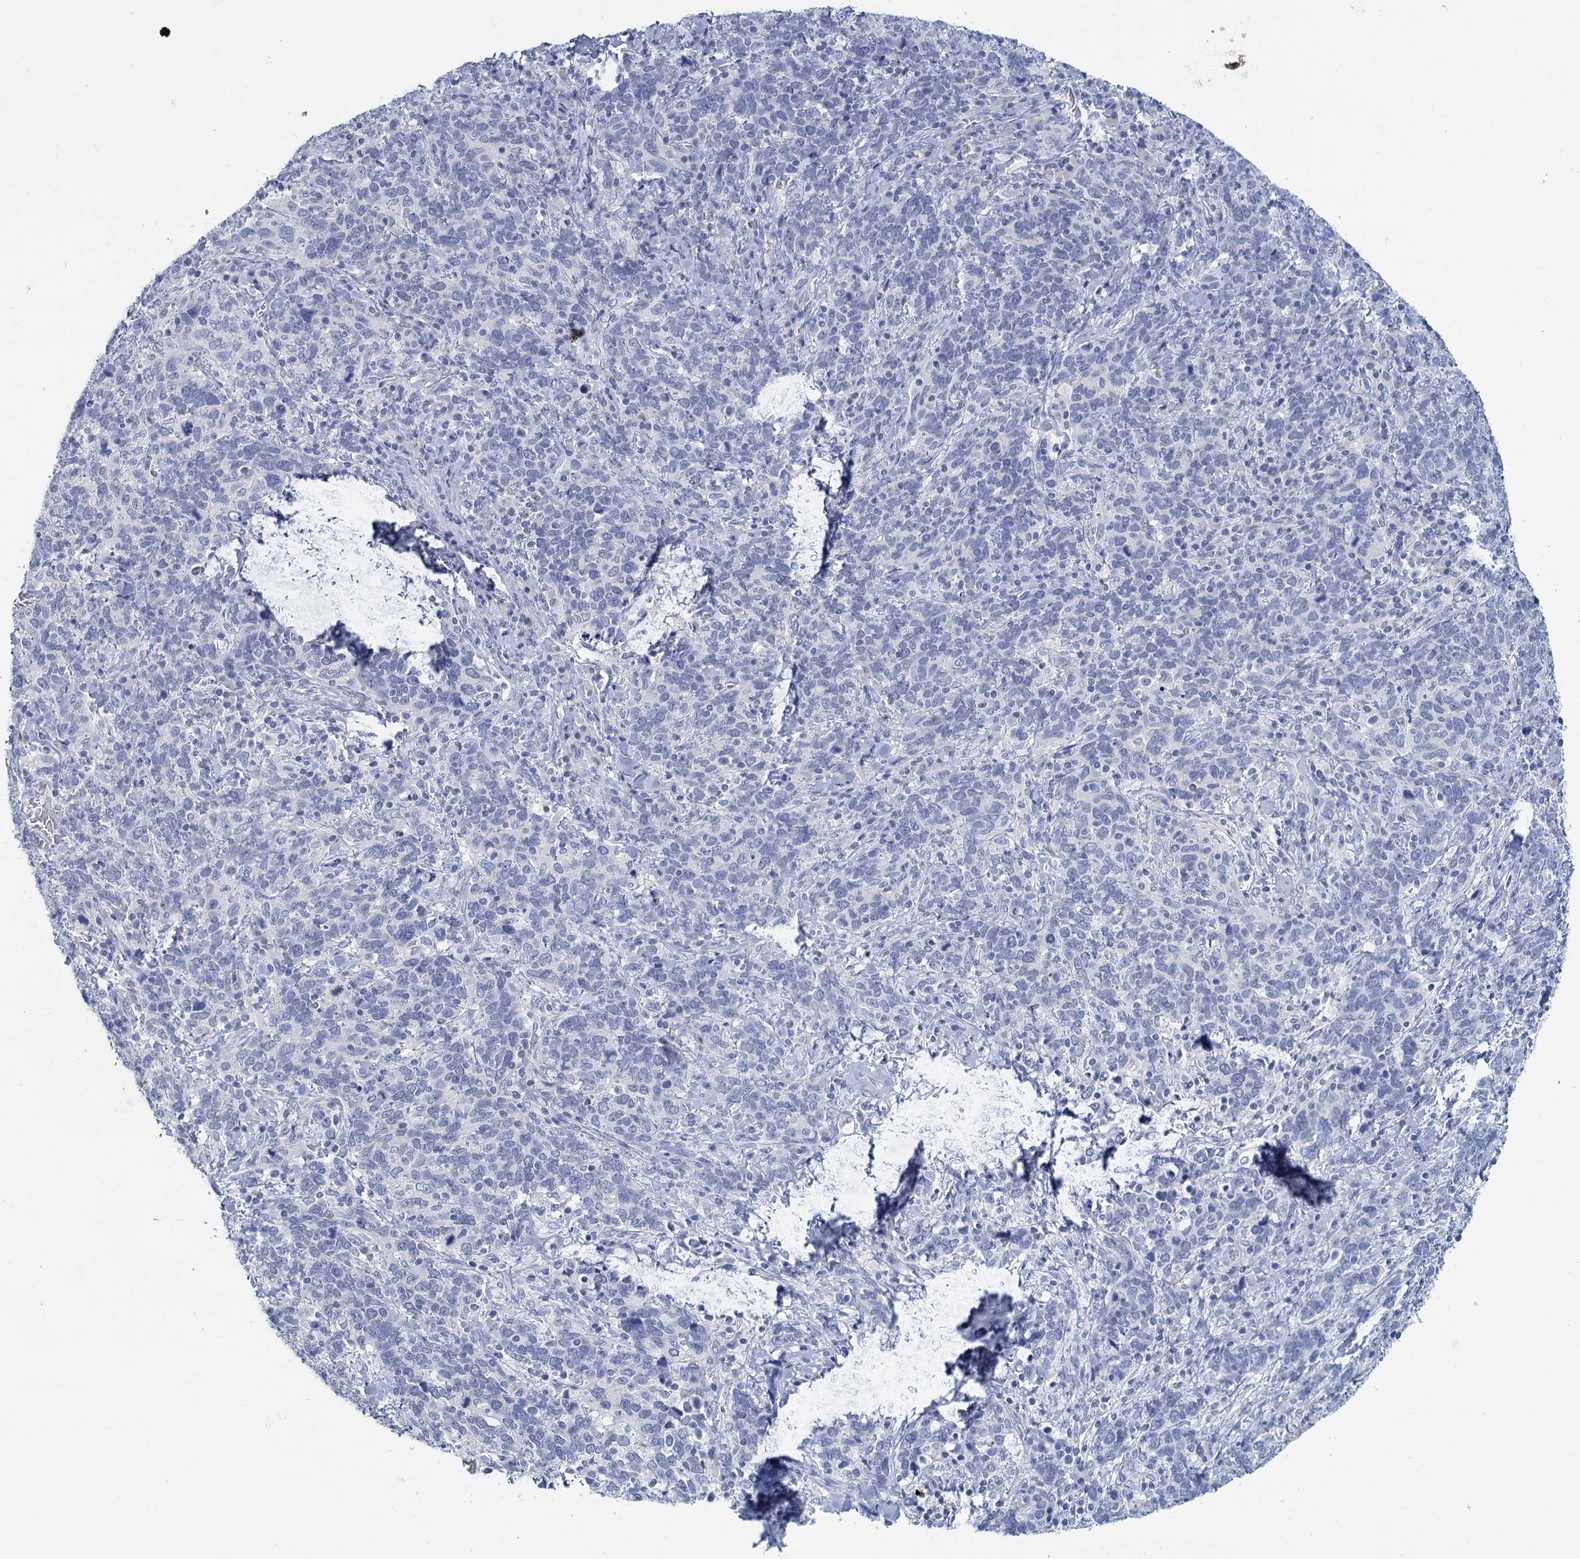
{"staining": {"intensity": "negative", "quantity": "none", "location": "none"}, "tissue": "cervical cancer", "cell_type": "Tumor cells", "image_type": "cancer", "snomed": [{"axis": "morphology", "description": "Squamous cell carcinoma, NOS"}, {"axis": "topography", "description": "Cervix"}], "caption": "The micrograph shows no staining of tumor cells in cervical cancer (squamous cell carcinoma).", "gene": "CHGA", "patient": {"sex": "female", "age": 41}}